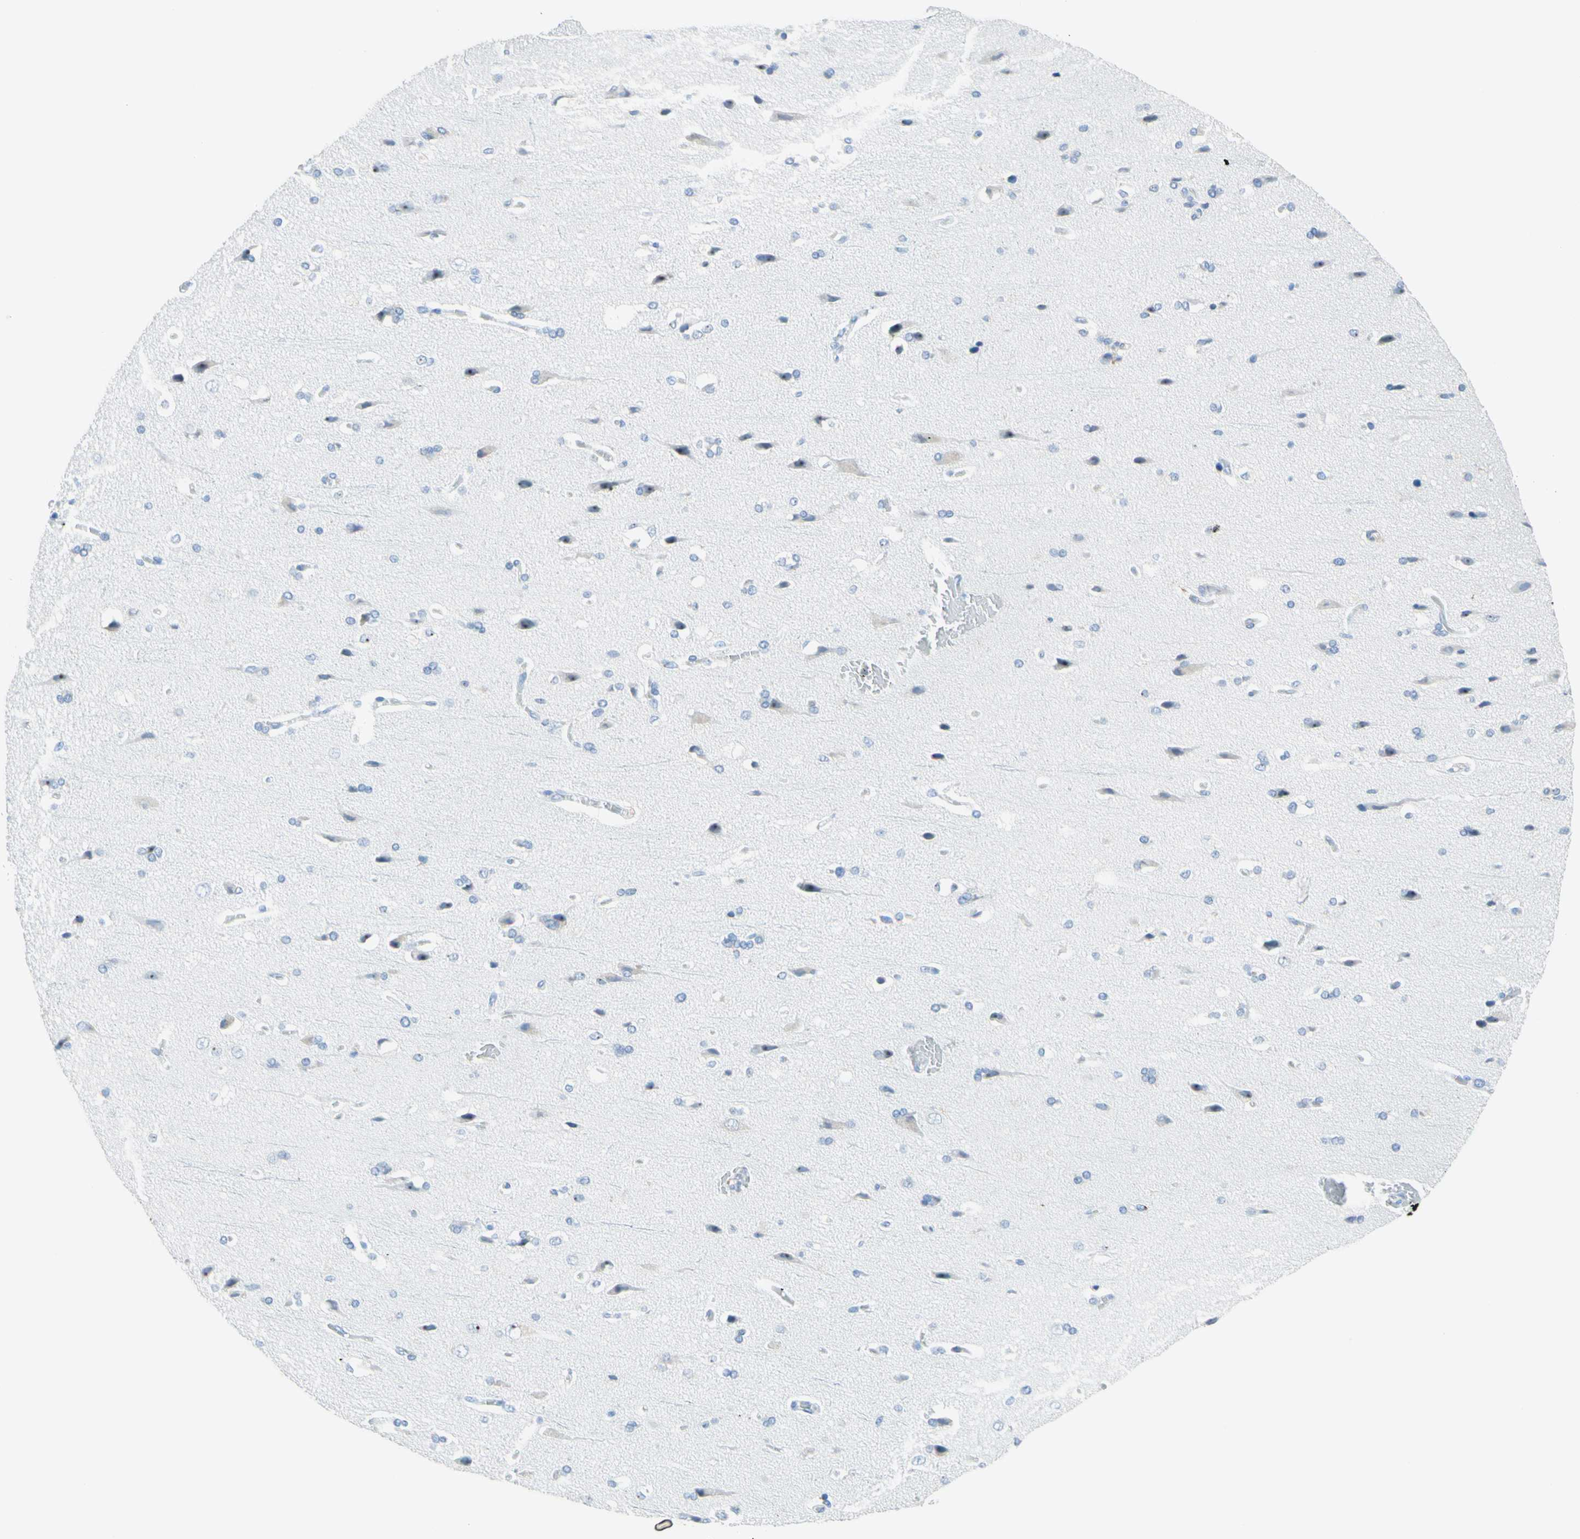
{"staining": {"intensity": "negative", "quantity": "none", "location": "none"}, "tissue": "cerebral cortex", "cell_type": "Endothelial cells", "image_type": "normal", "snomed": [{"axis": "morphology", "description": "Normal tissue, NOS"}, {"axis": "topography", "description": "Cerebral cortex"}], "caption": "Immunohistochemistry histopathology image of benign human cerebral cortex stained for a protein (brown), which demonstrates no expression in endothelial cells.", "gene": "CYSLTR1", "patient": {"sex": "male", "age": 62}}